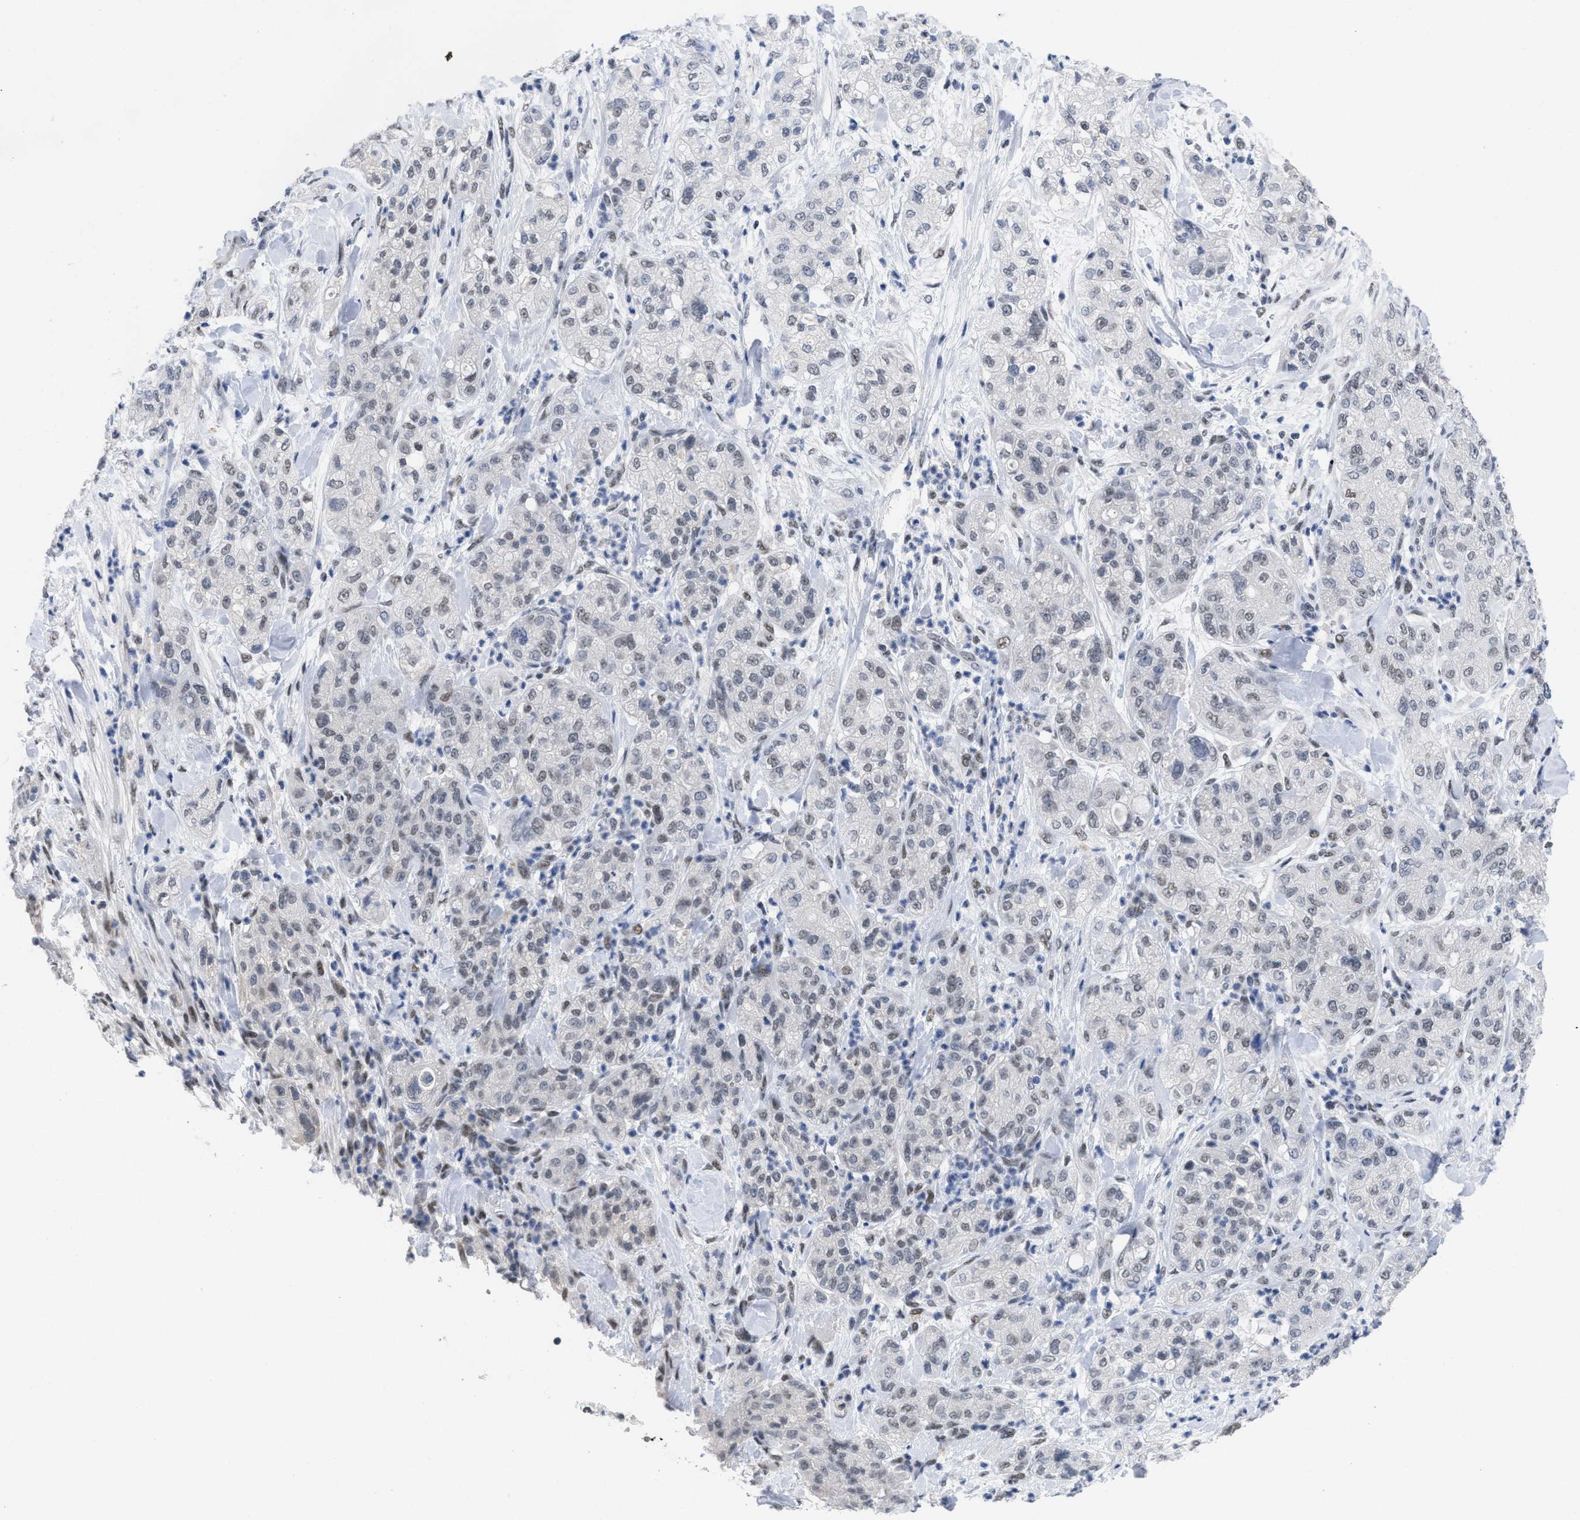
{"staining": {"intensity": "weak", "quantity": "<25%", "location": "nuclear"}, "tissue": "pancreatic cancer", "cell_type": "Tumor cells", "image_type": "cancer", "snomed": [{"axis": "morphology", "description": "Adenocarcinoma, NOS"}, {"axis": "topography", "description": "Pancreas"}], "caption": "Pancreatic cancer (adenocarcinoma) was stained to show a protein in brown. There is no significant staining in tumor cells.", "gene": "GGNBP2", "patient": {"sex": "female", "age": 78}}